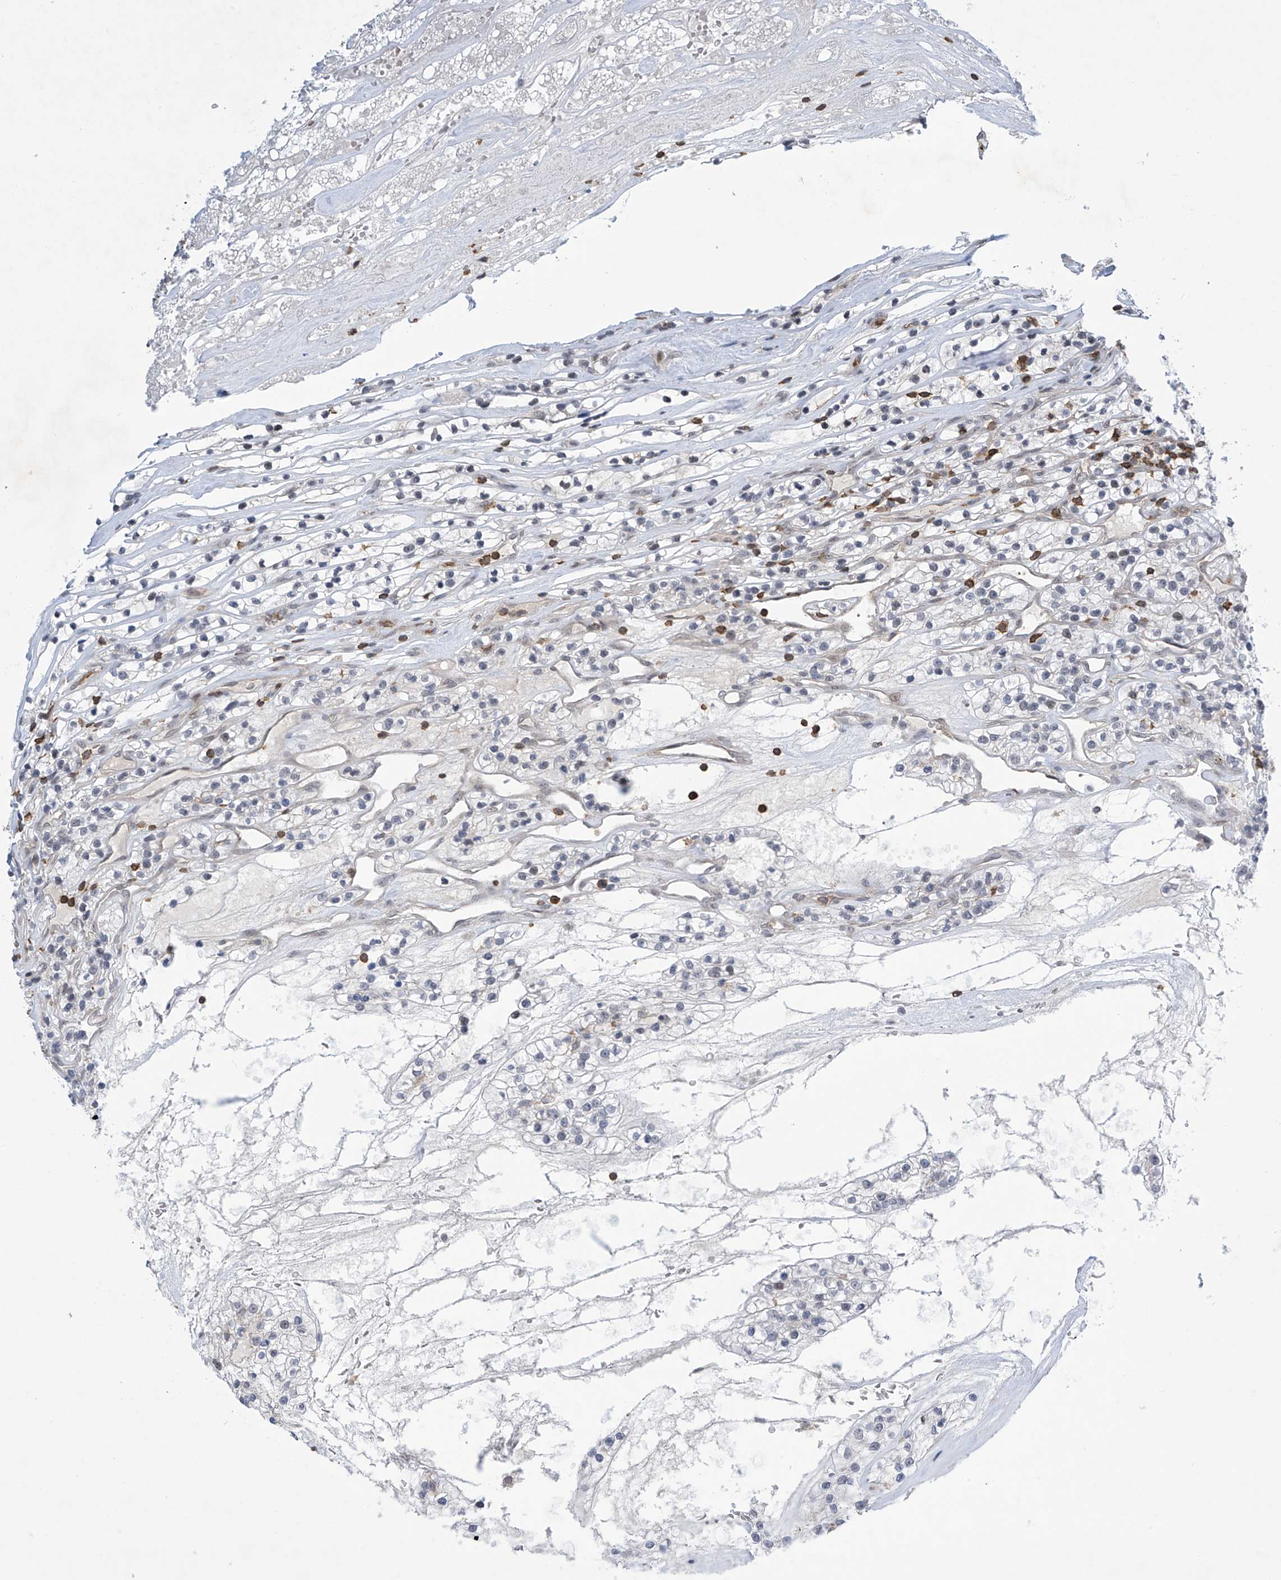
{"staining": {"intensity": "negative", "quantity": "none", "location": "none"}, "tissue": "renal cancer", "cell_type": "Tumor cells", "image_type": "cancer", "snomed": [{"axis": "morphology", "description": "Adenocarcinoma, NOS"}, {"axis": "topography", "description": "Kidney"}], "caption": "There is no significant staining in tumor cells of renal cancer (adenocarcinoma).", "gene": "MSL3", "patient": {"sex": "female", "age": 57}}